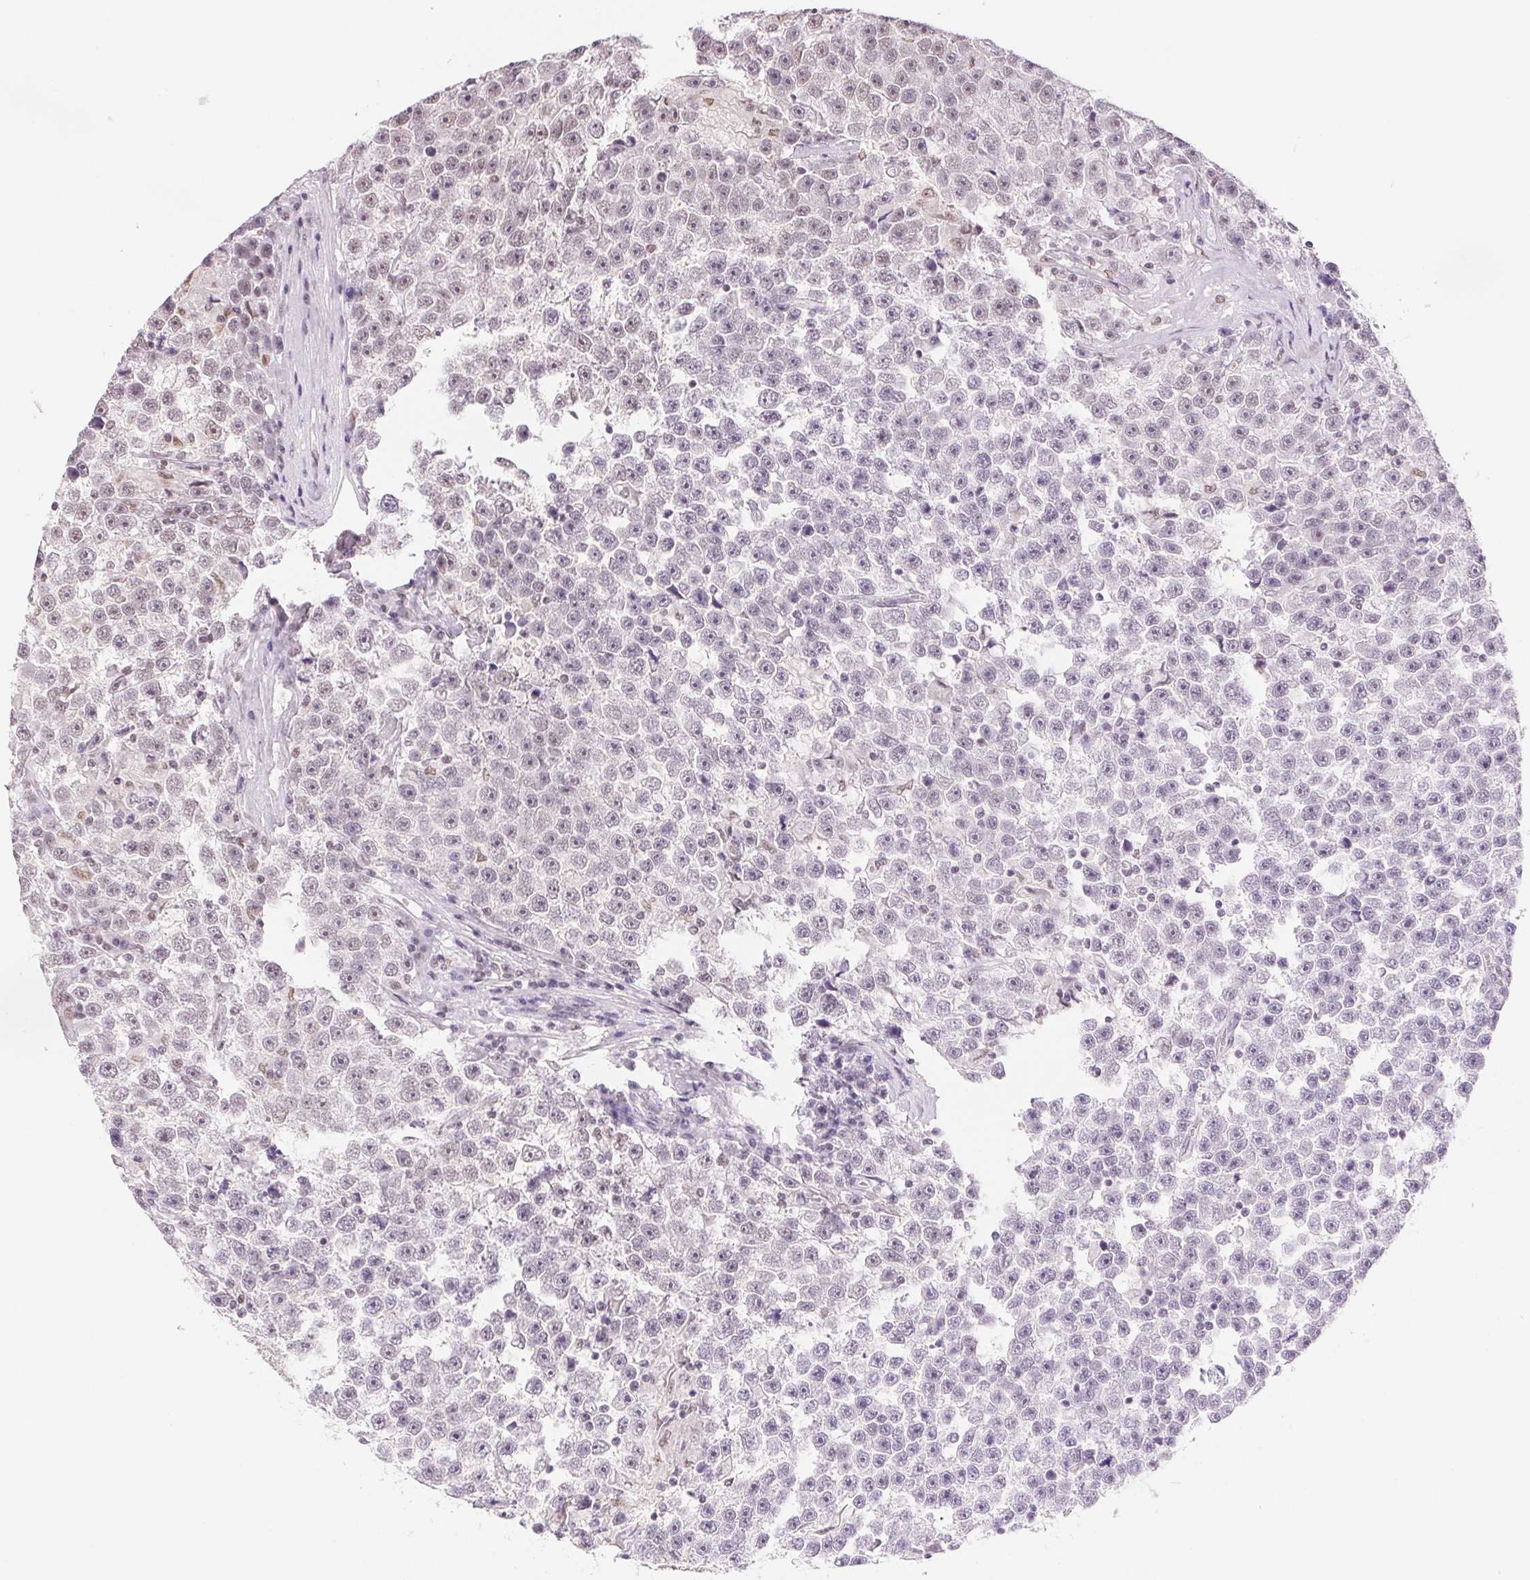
{"staining": {"intensity": "weak", "quantity": "<25%", "location": "nuclear"}, "tissue": "testis cancer", "cell_type": "Tumor cells", "image_type": "cancer", "snomed": [{"axis": "morphology", "description": "Seminoma, NOS"}, {"axis": "topography", "description": "Testis"}], "caption": "DAB immunohistochemical staining of testis cancer (seminoma) reveals no significant positivity in tumor cells.", "gene": "RPRD1B", "patient": {"sex": "male", "age": 31}}